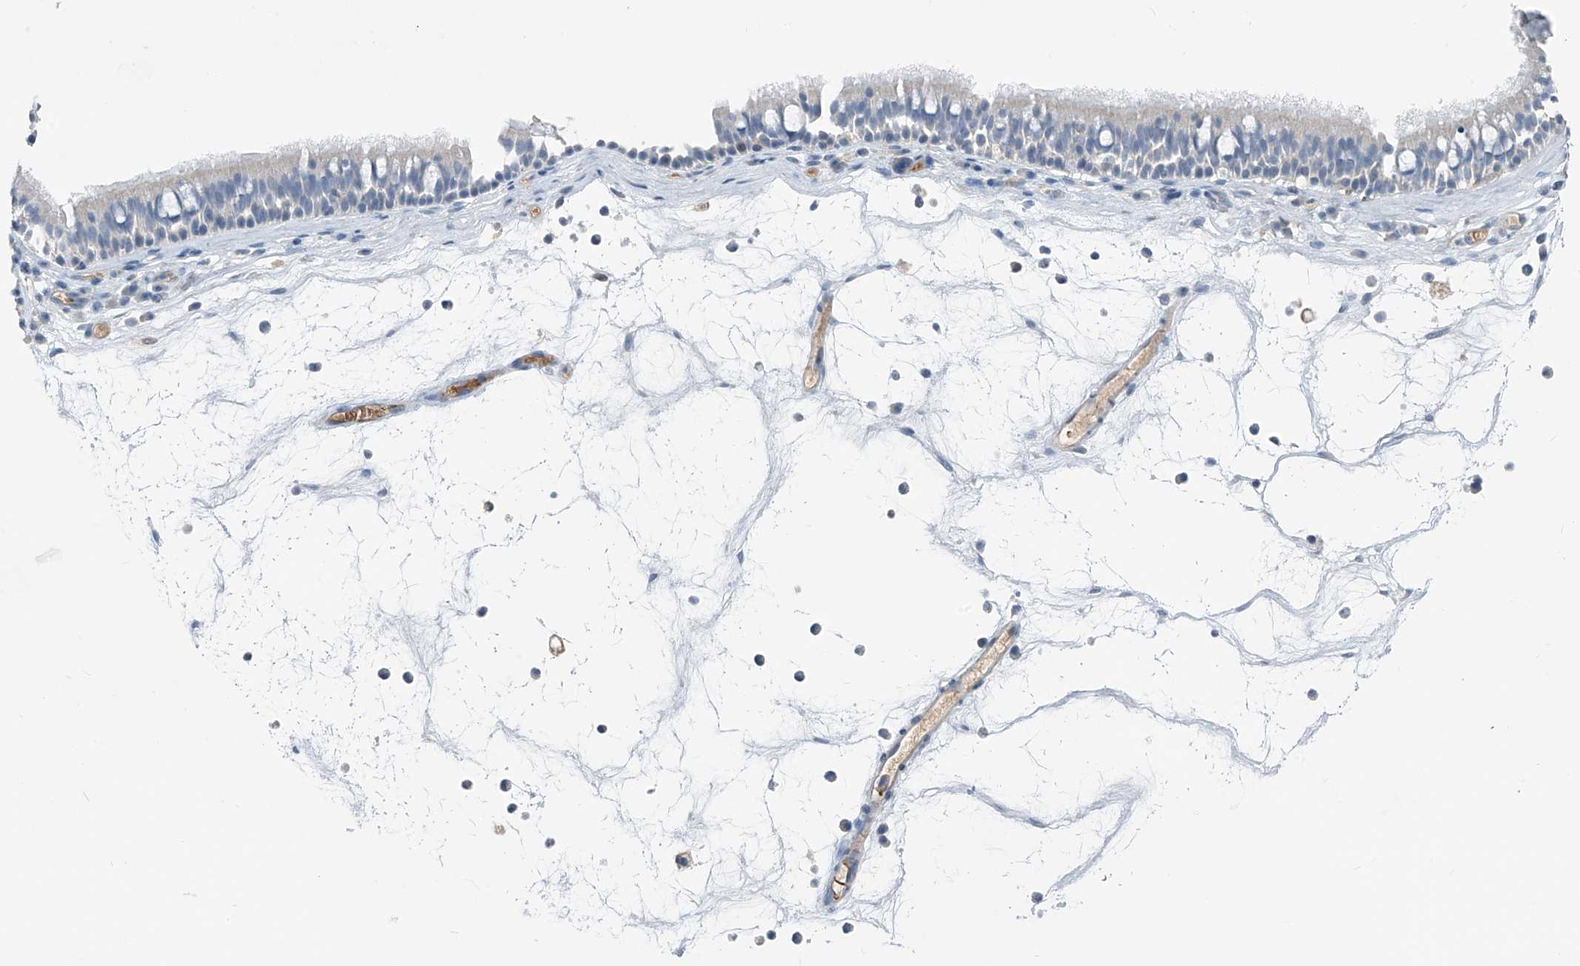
{"staining": {"intensity": "negative", "quantity": "none", "location": "none"}, "tissue": "nasopharynx", "cell_type": "Respiratory epithelial cells", "image_type": "normal", "snomed": [{"axis": "morphology", "description": "Normal tissue, NOS"}, {"axis": "morphology", "description": "Inflammation, NOS"}, {"axis": "morphology", "description": "Malignant melanoma, Metastatic site"}, {"axis": "topography", "description": "Nasopharynx"}], "caption": "A high-resolution photomicrograph shows immunohistochemistry staining of benign nasopharynx, which shows no significant staining in respiratory epithelial cells.", "gene": "FGD2", "patient": {"sex": "male", "age": 70}}